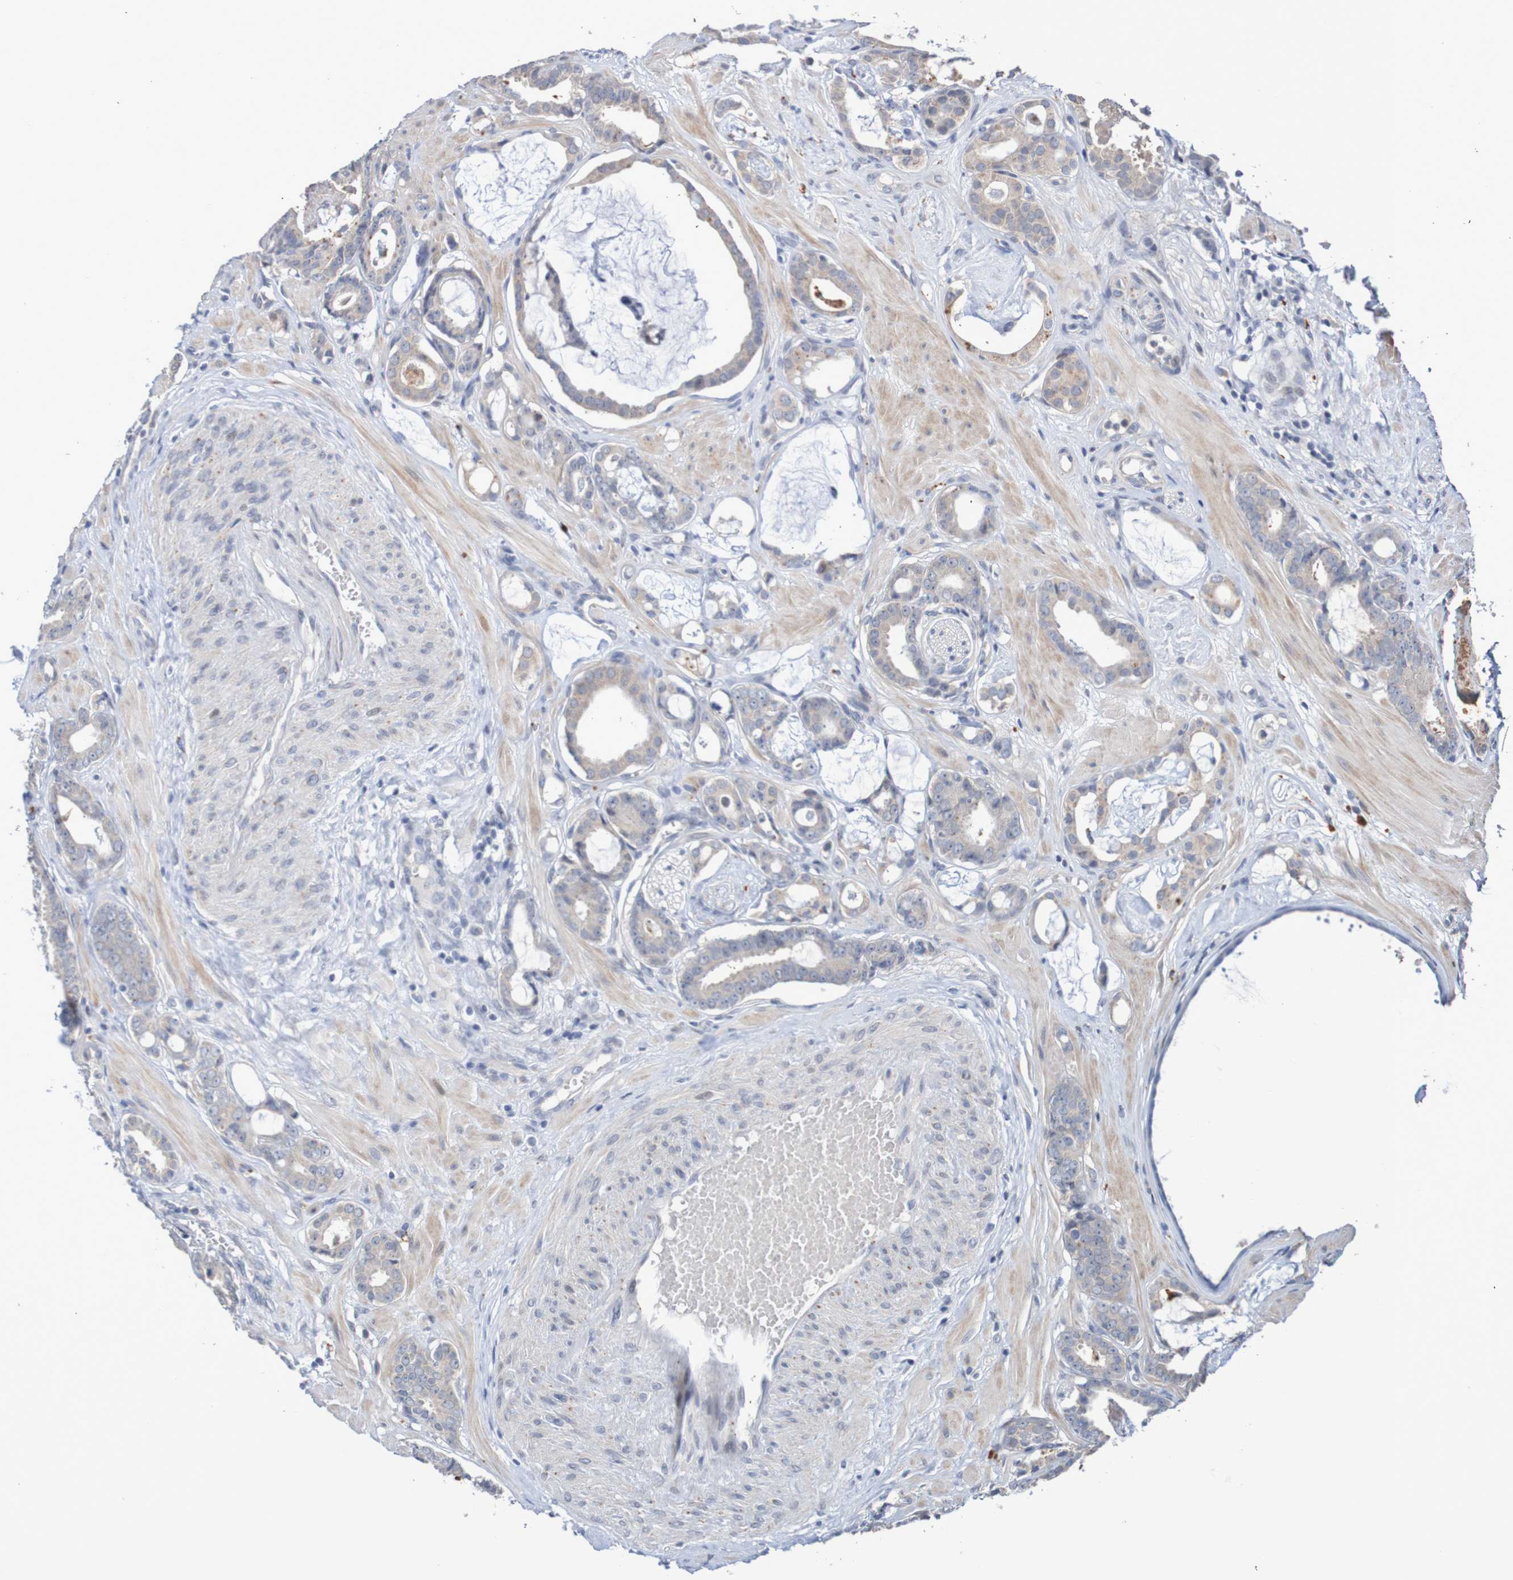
{"staining": {"intensity": "moderate", "quantity": "<25%", "location": "cytoplasmic/membranous"}, "tissue": "prostate cancer", "cell_type": "Tumor cells", "image_type": "cancer", "snomed": [{"axis": "morphology", "description": "Adenocarcinoma, Low grade"}, {"axis": "topography", "description": "Prostate"}], "caption": "This histopathology image shows adenocarcinoma (low-grade) (prostate) stained with immunohistochemistry to label a protein in brown. The cytoplasmic/membranous of tumor cells show moderate positivity for the protein. Nuclei are counter-stained blue.", "gene": "FBP2", "patient": {"sex": "male", "age": 53}}